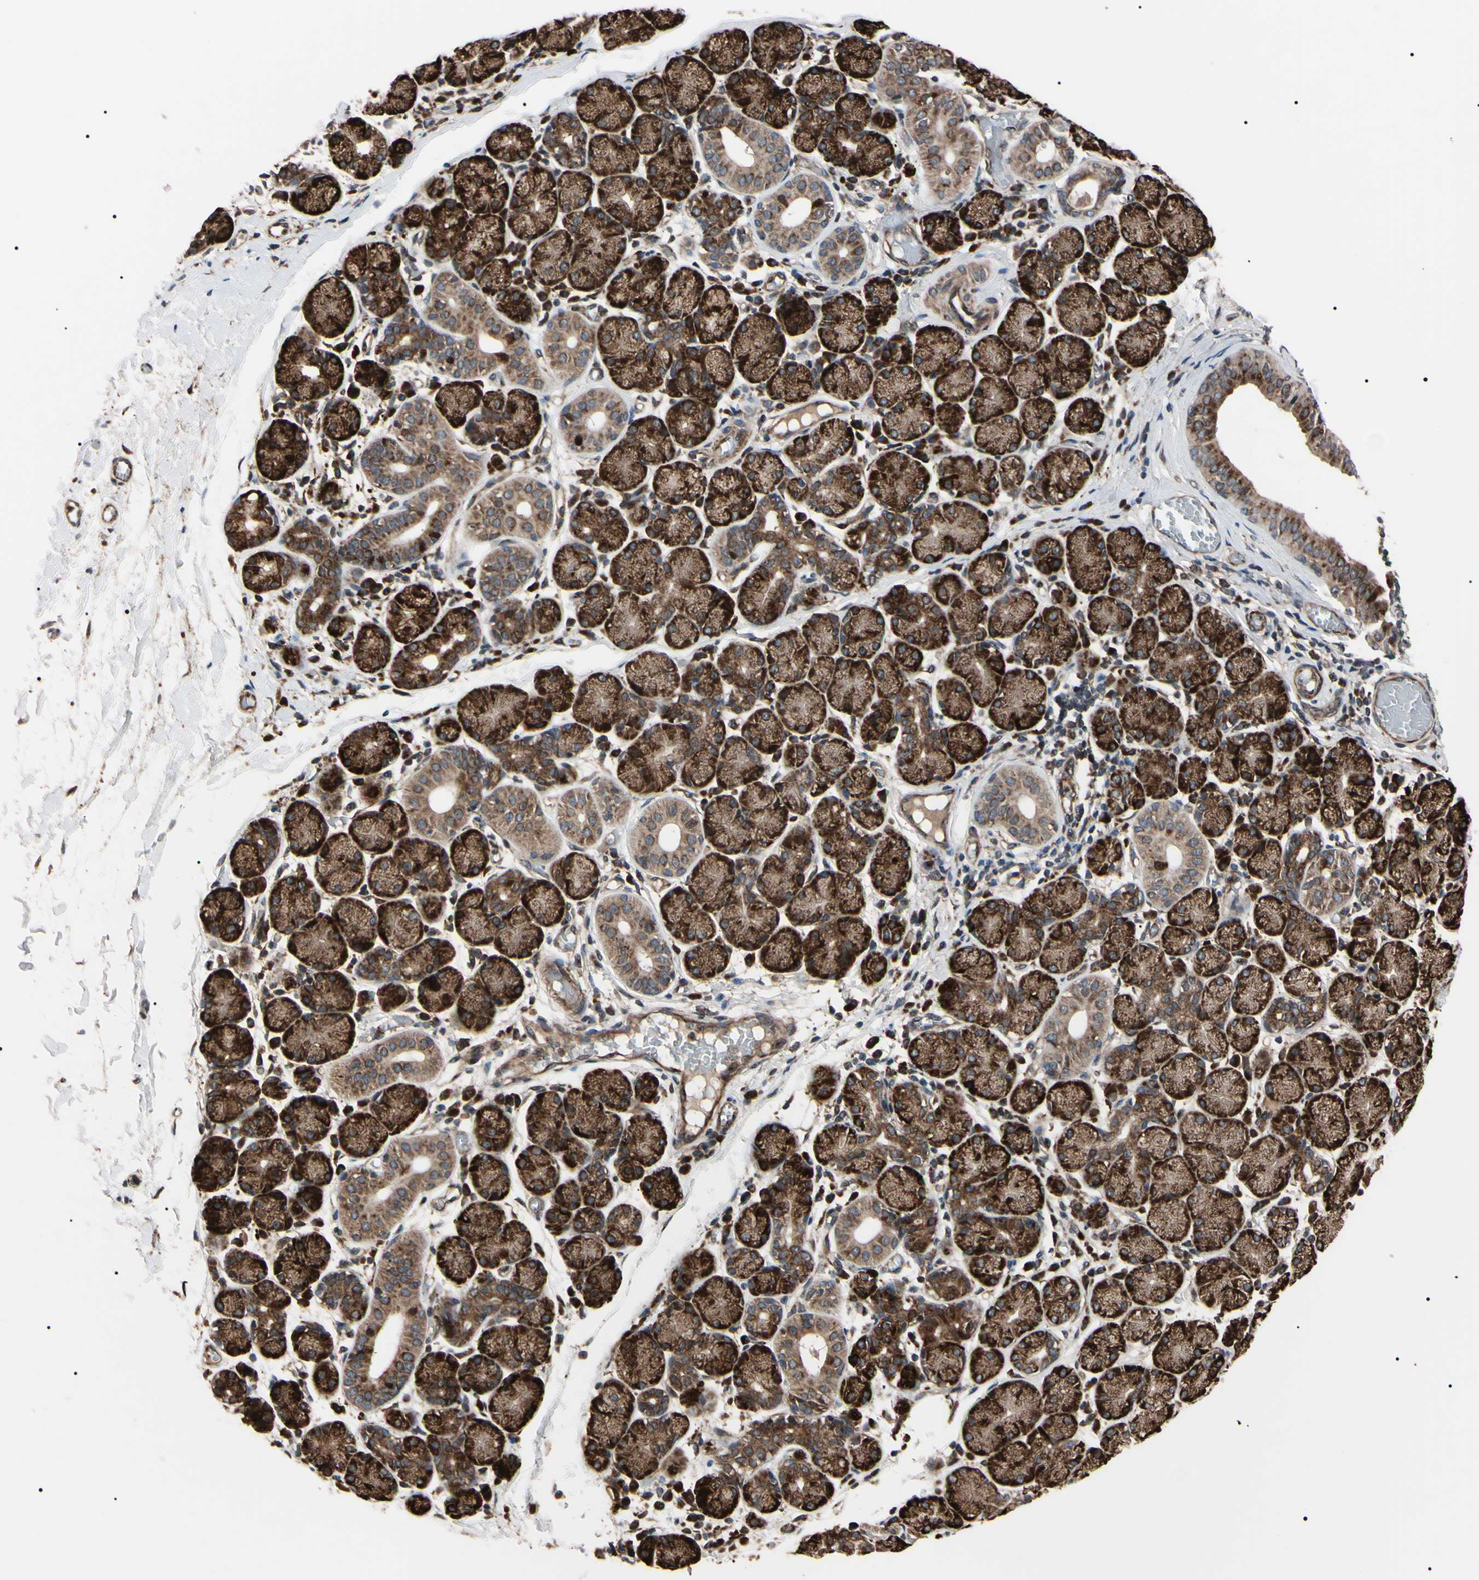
{"staining": {"intensity": "strong", "quantity": ">75%", "location": "cytoplasmic/membranous"}, "tissue": "salivary gland", "cell_type": "Glandular cells", "image_type": "normal", "snomed": [{"axis": "morphology", "description": "Normal tissue, NOS"}, {"axis": "topography", "description": "Salivary gland"}], "caption": "DAB (3,3'-diaminobenzidine) immunohistochemical staining of benign human salivary gland demonstrates strong cytoplasmic/membranous protein staining in approximately >75% of glandular cells.", "gene": "GUCY1B1", "patient": {"sex": "female", "age": 24}}